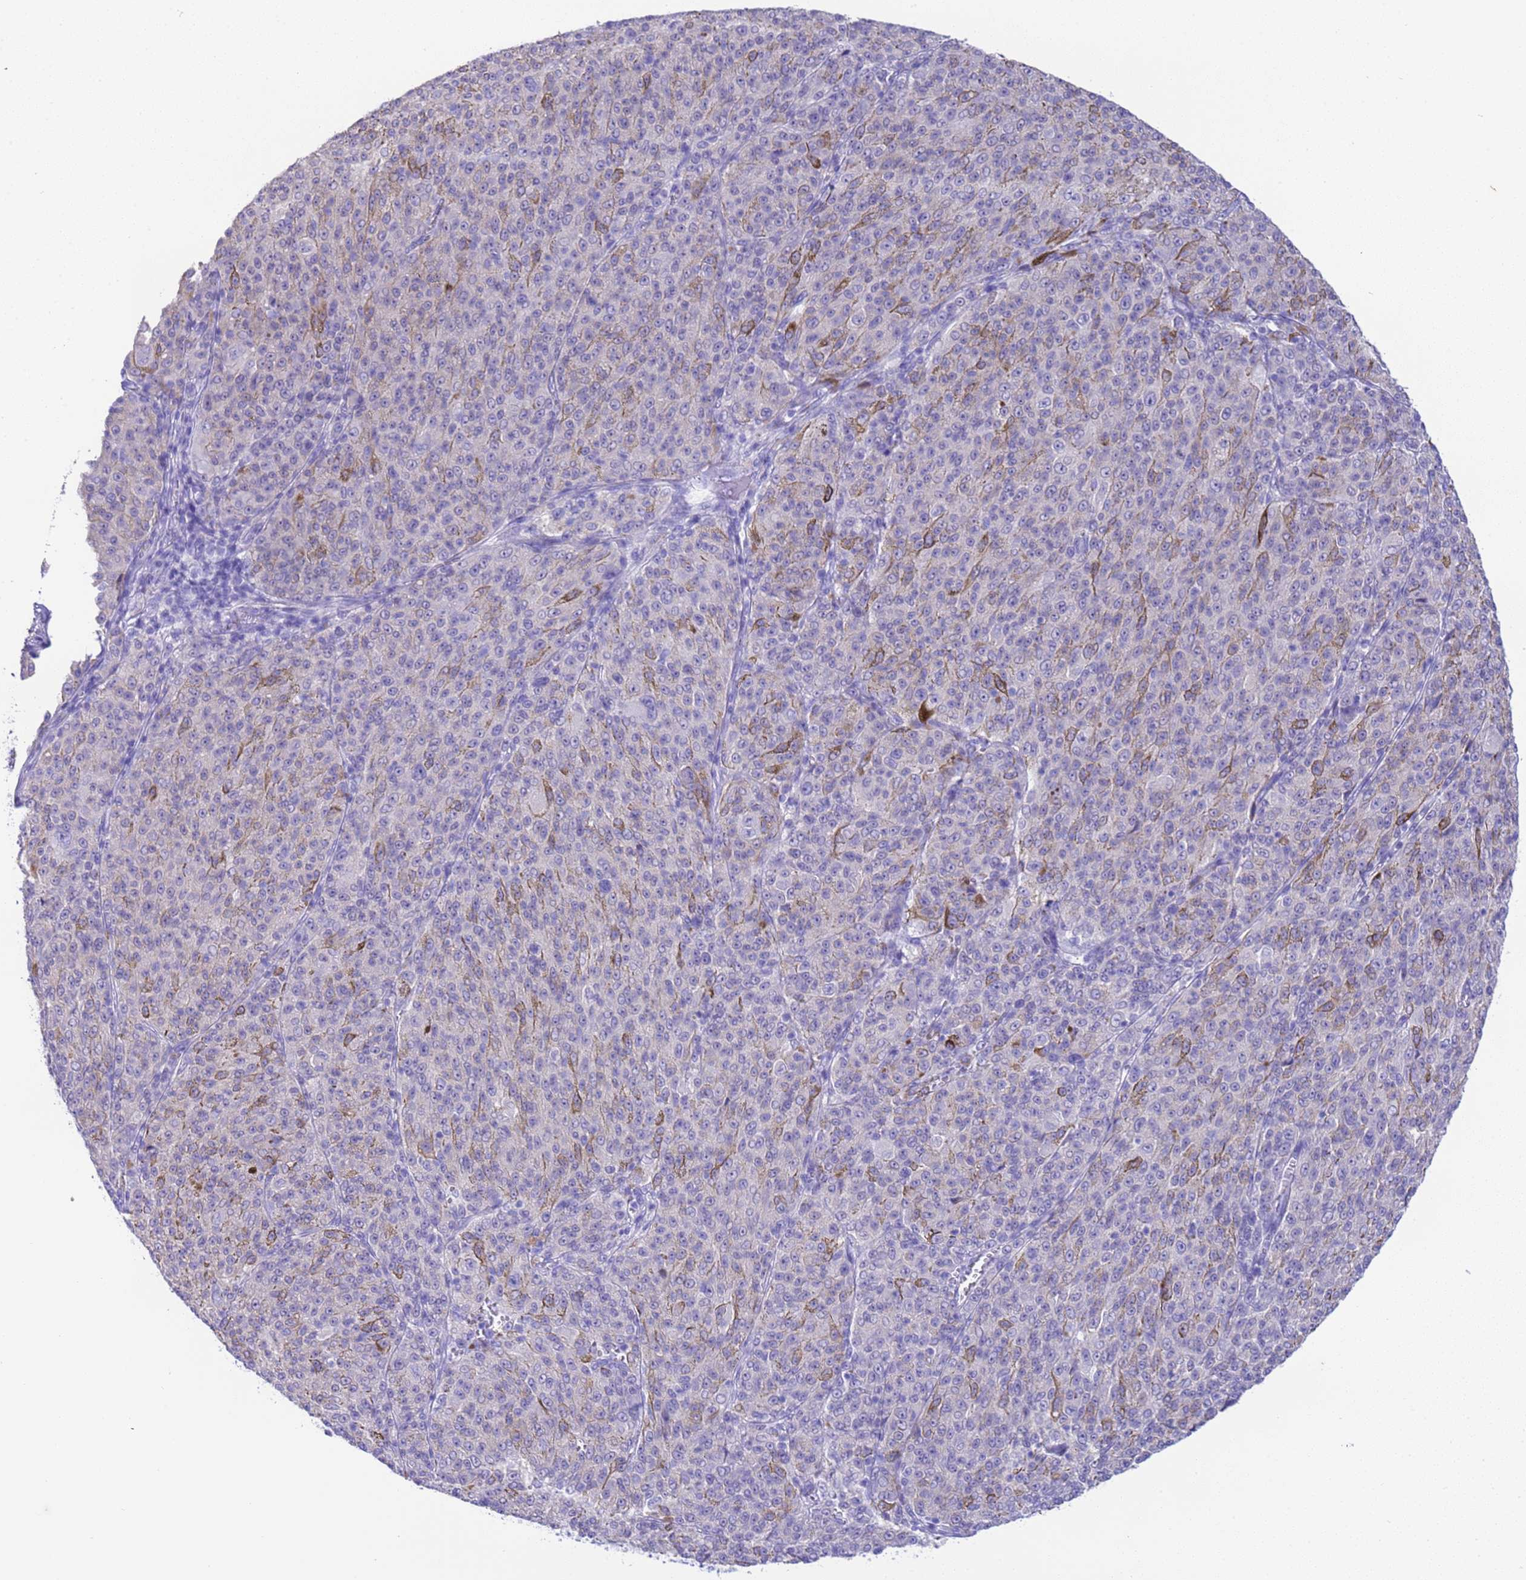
{"staining": {"intensity": "negative", "quantity": "none", "location": "none"}, "tissue": "melanoma", "cell_type": "Tumor cells", "image_type": "cancer", "snomed": [{"axis": "morphology", "description": "Malignant melanoma, NOS"}, {"axis": "topography", "description": "Skin"}], "caption": "This image is of malignant melanoma stained with IHC to label a protein in brown with the nuclei are counter-stained blue. There is no staining in tumor cells.", "gene": "USP38", "patient": {"sex": "female", "age": 52}}